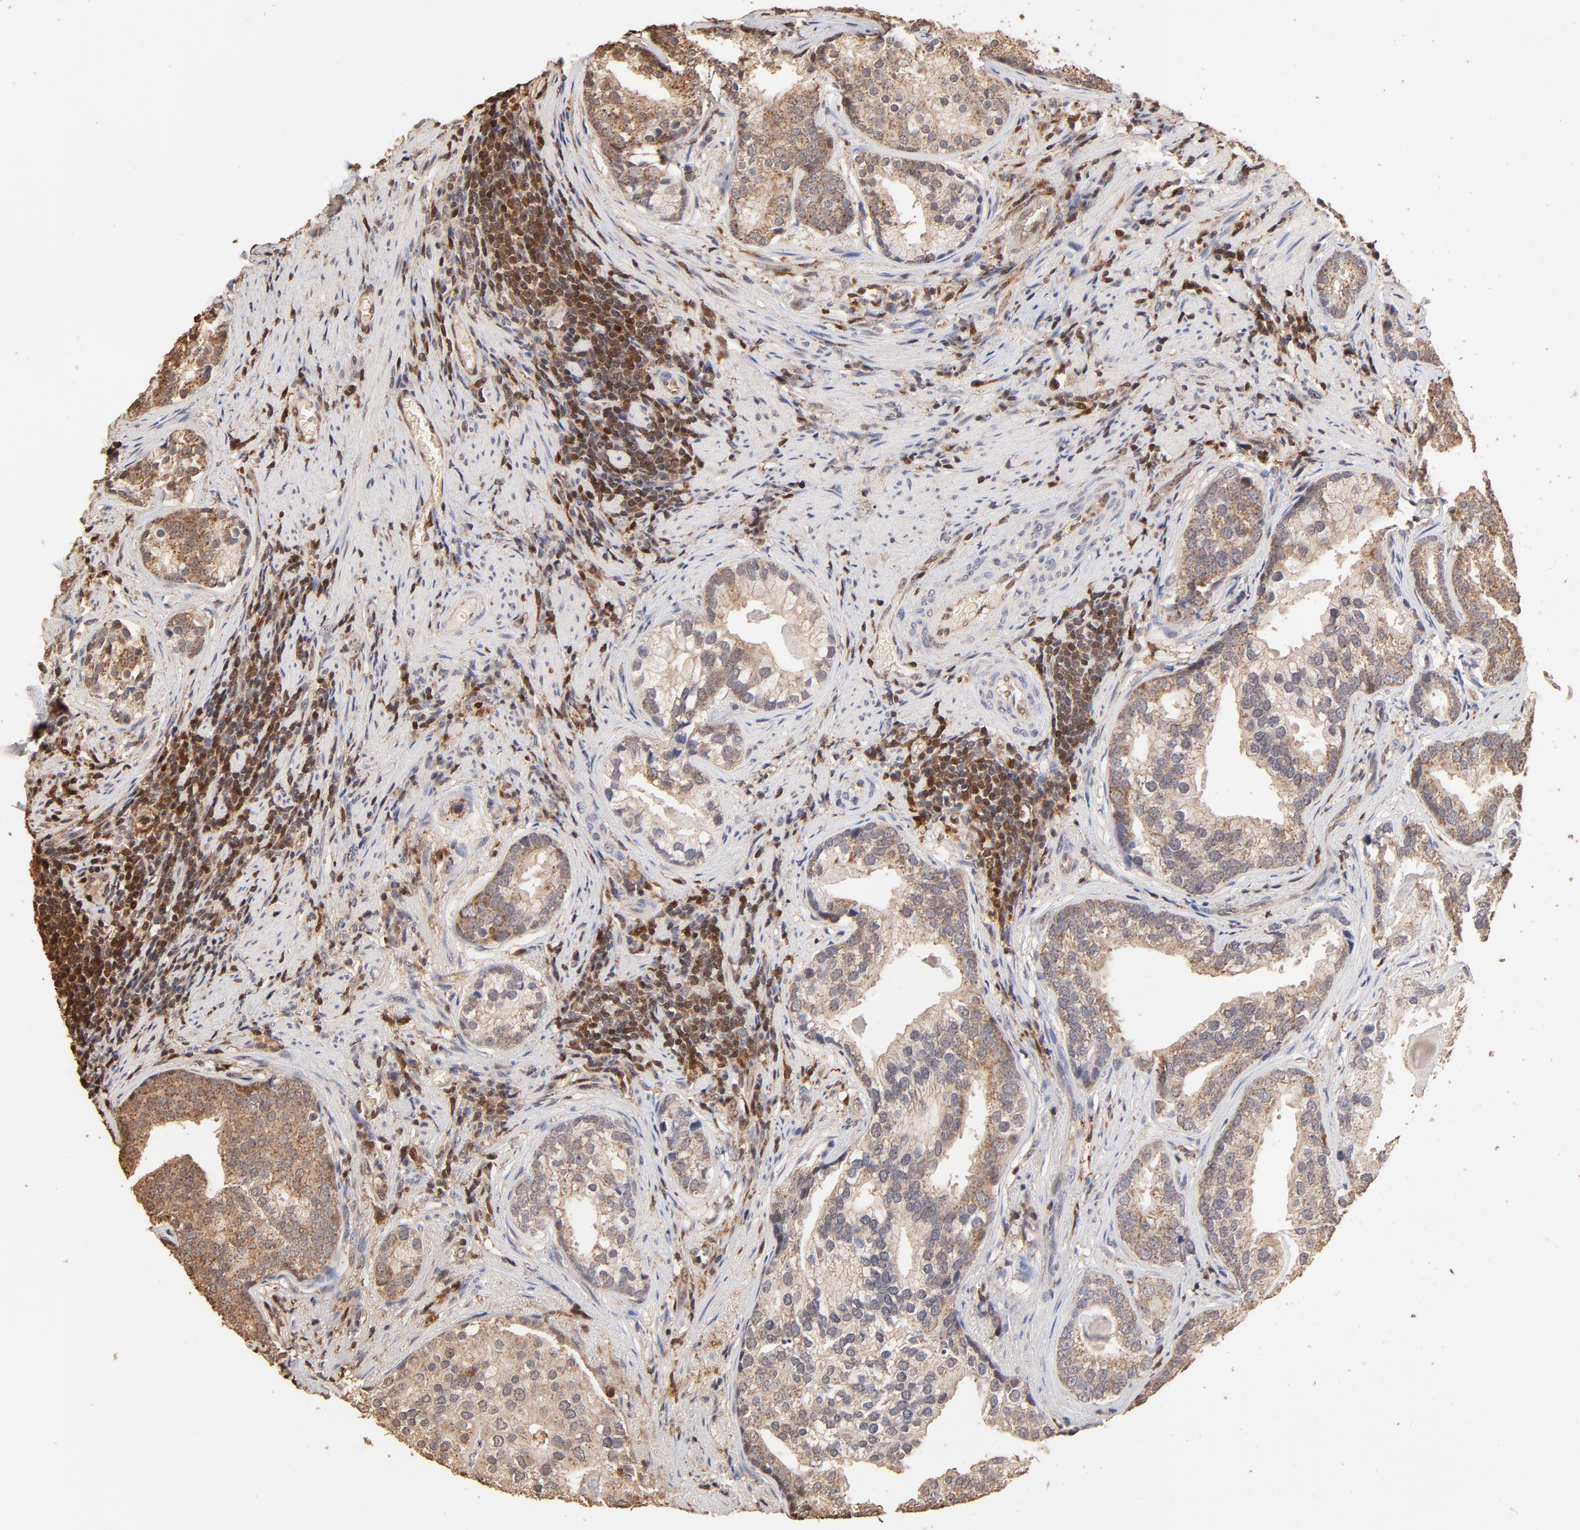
{"staining": {"intensity": "weak", "quantity": ">75%", "location": "cytoplasmic/membranous"}, "tissue": "prostate cancer", "cell_type": "Tumor cells", "image_type": "cancer", "snomed": [{"axis": "morphology", "description": "Adenocarcinoma, Low grade"}, {"axis": "topography", "description": "Prostate"}], "caption": "Immunohistochemistry (IHC) of human prostate low-grade adenocarcinoma shows low levels of weak cytoplasmic/membranous staining in about >75% of tumor cells.", "gene": "CASP1", "patient": {"sex": "male", "age": 71}}